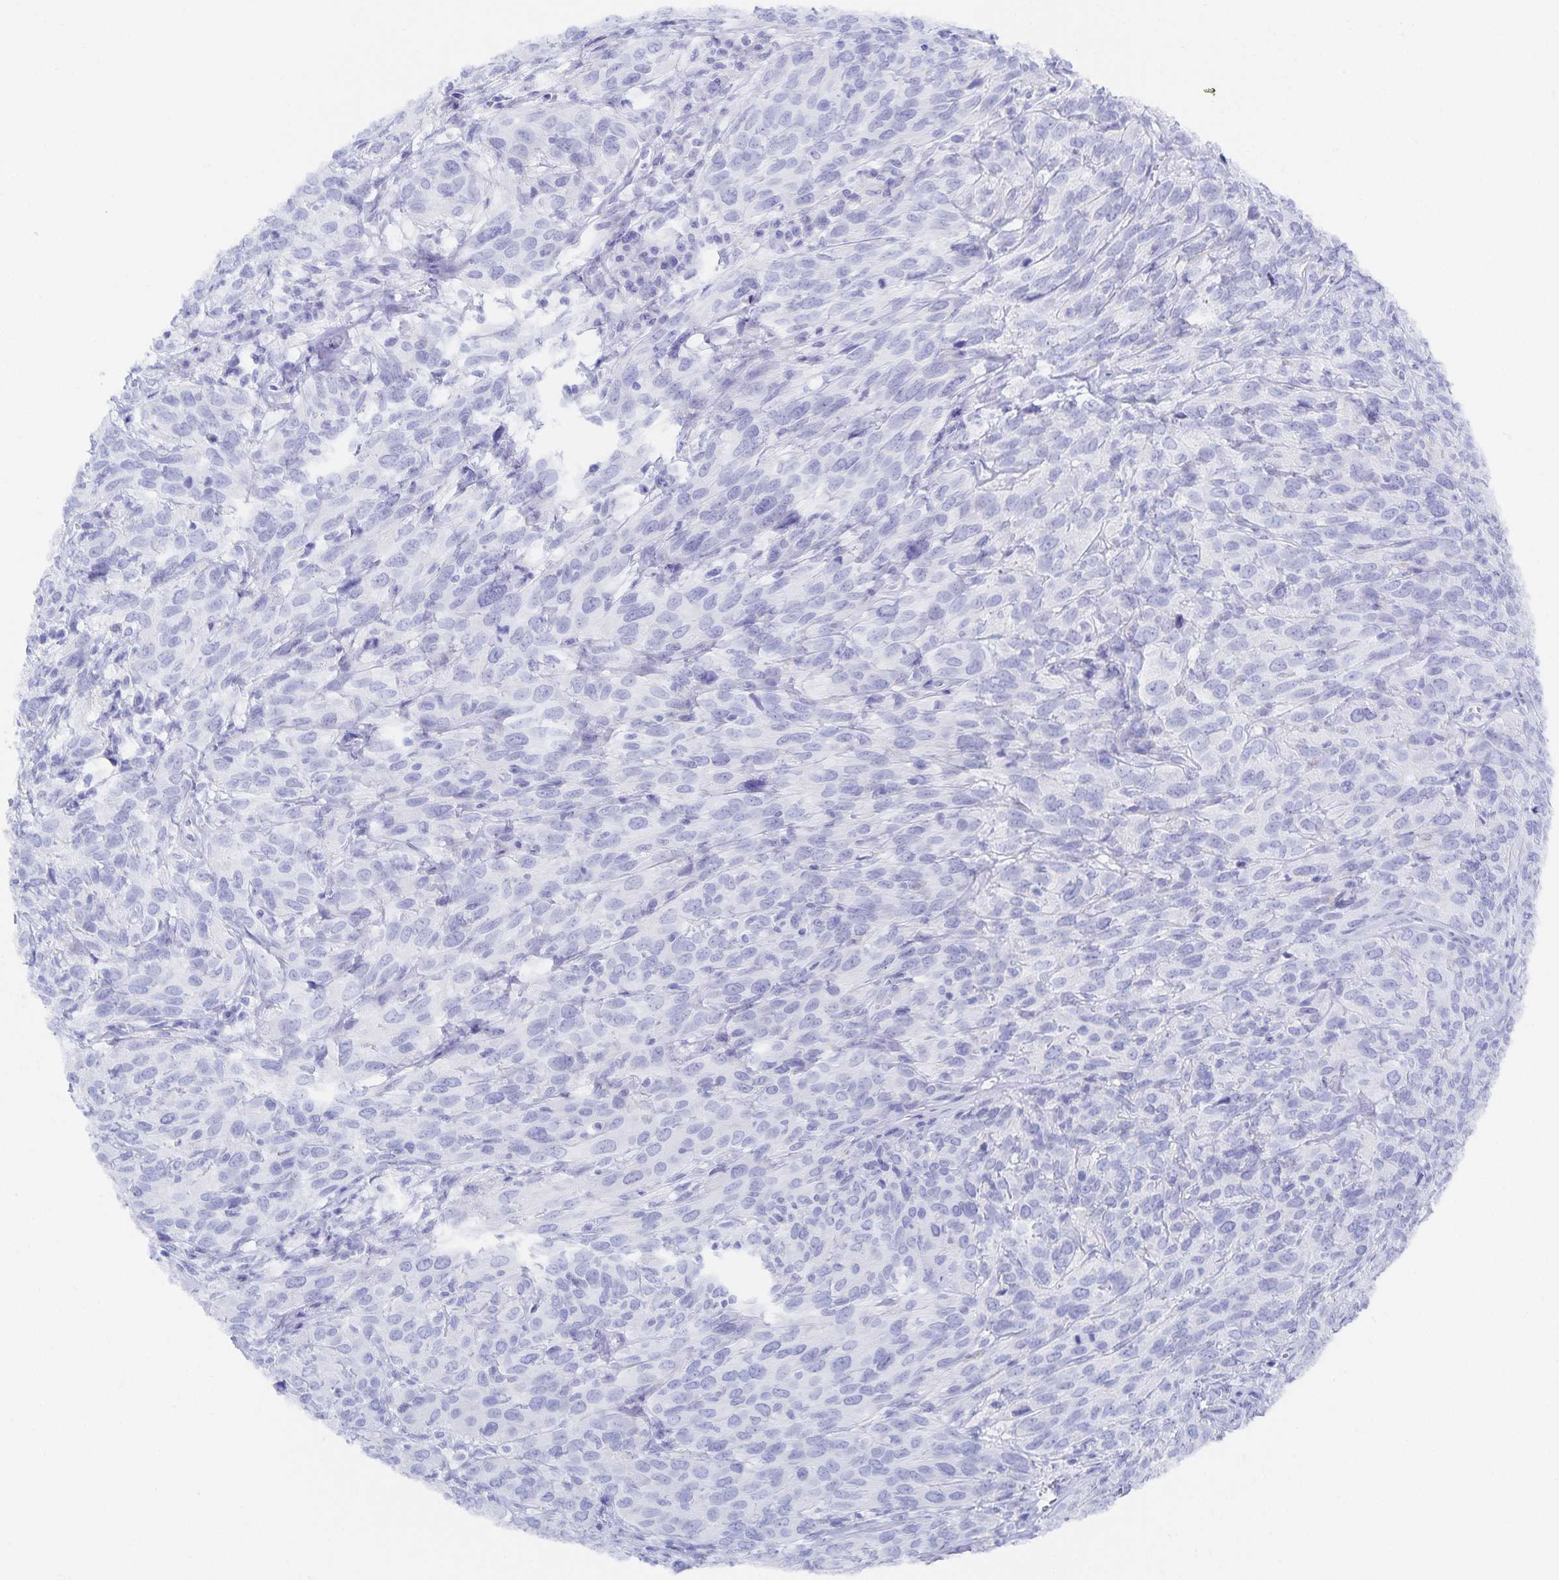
{"staining": {"intensity": "negative", "quantity": "none", "location": "none"}, "tissue": "cervical cancer", "cell_type": "Tumor cells", "image_type": "cancer", "snomed": [{"axis": "morphology", "description": "Squamous cell carcinoma, NOS"}, {"axis": "topography", "description": "Cervix"}], "caption": "IHC histopathology image of neoplastic tissue: human squamous cell carcinoma (cervical) stained with DAB displays no significant protein positivity in tumor cells.", "gene": "SNTN", "patient": {"sex": "female", "age": 51}}